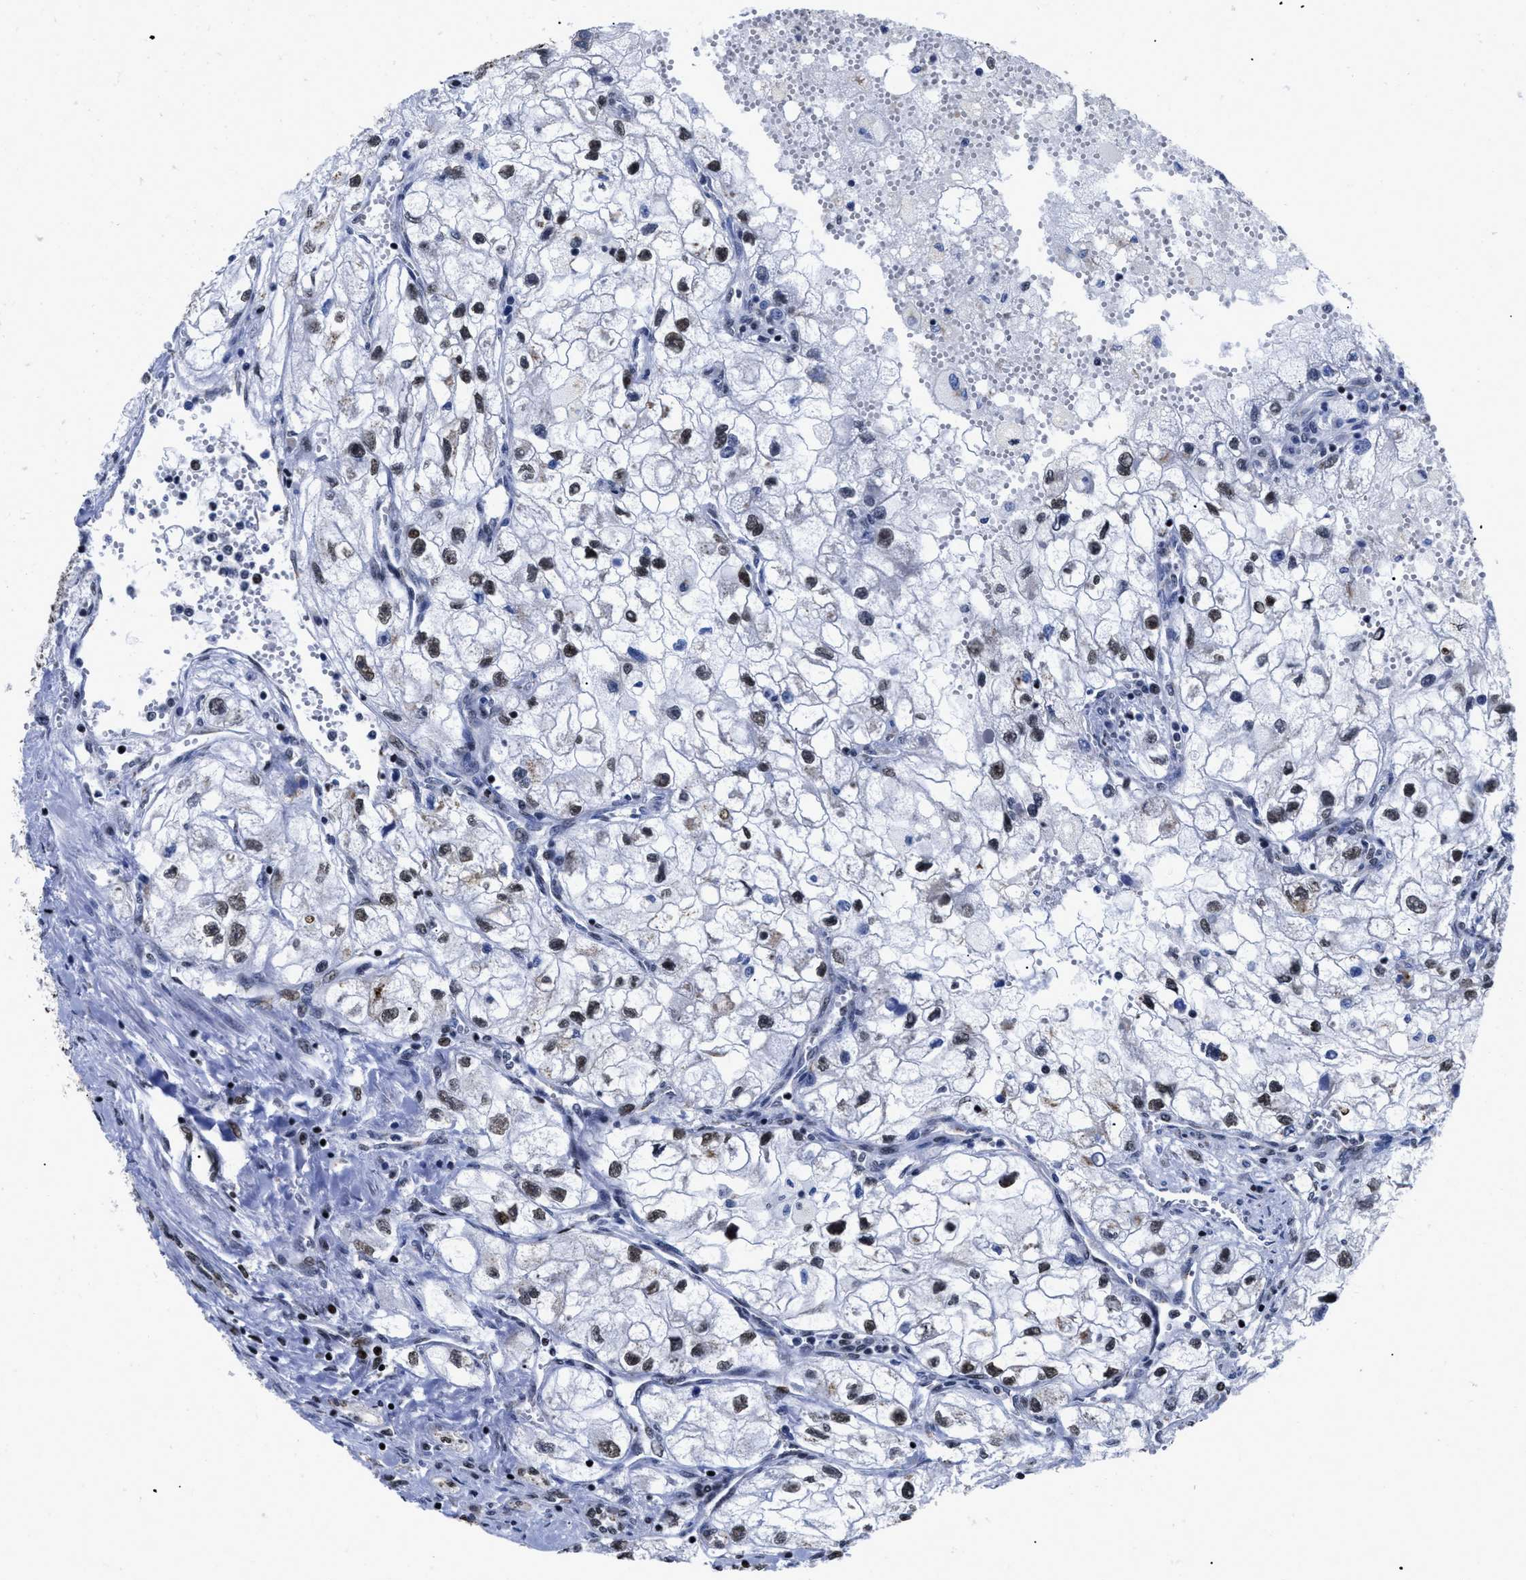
{"staining": {"intensity": "weak", "quantity": "25%-75%", "location": "nuclear"}, "tissue": "renal cancer", "cell_type": "Tumor cells", "image_type": "cancer", "snomed": [{"axis": "morphology", "description": "Adenocarcinoma, NOS"}, {"axis": "topography", "description": "Kidney"}], "caption": "Renal cancer stained with DAB immunohistochemistry demonstrates low levels of weak nuclear staining in approximately 25%-75% of tumor cells.", "gene": "CALHM3", "patient": {"sex": "female", "age": 70}}